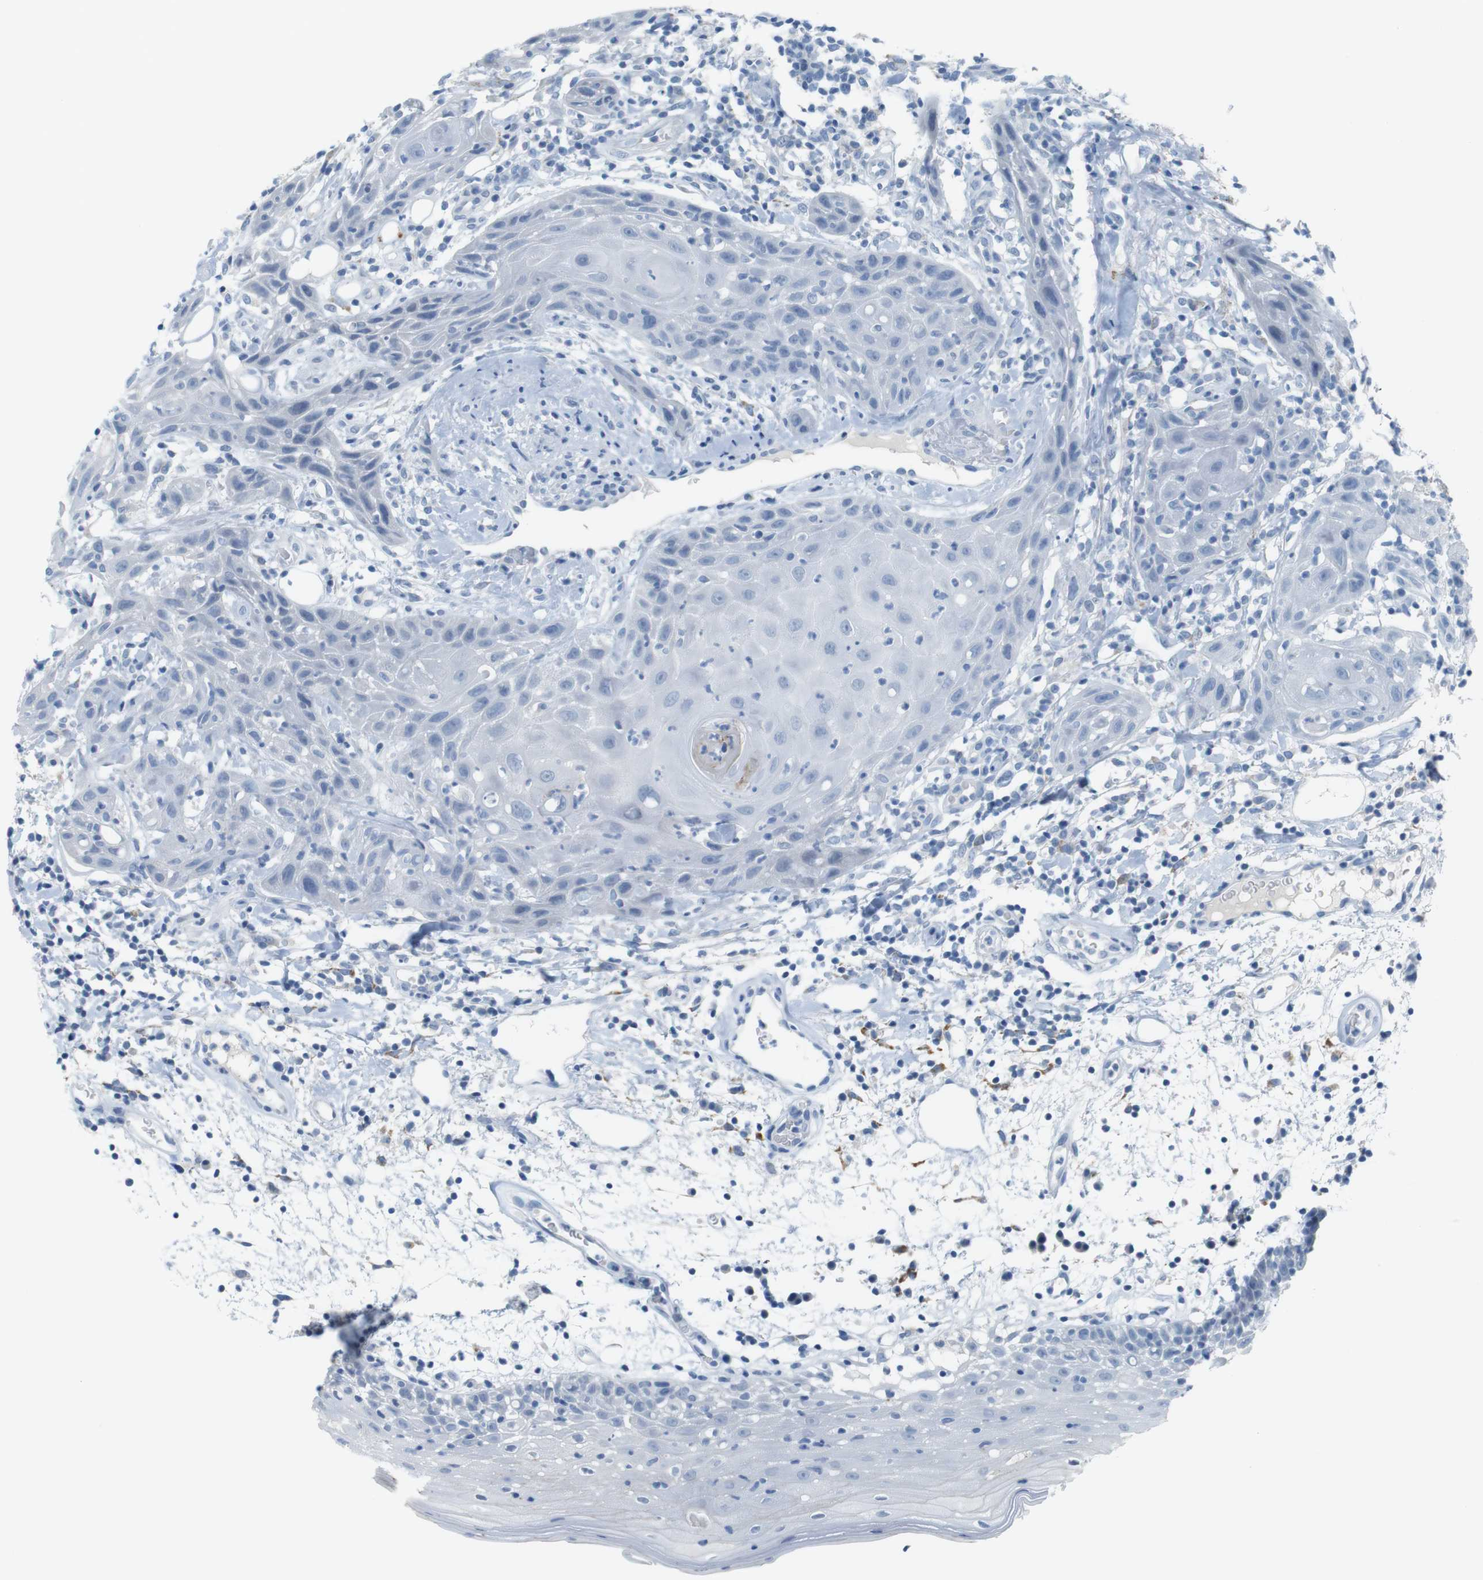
{"staining": {"intensity": "negative", "quantity": "none", "location": "none"}, "tissue": "oral mucosa", "cell_type": "Squamous epithelial cells", "image_type": "normal", "snomed": [{"axis": "morphology", "description": "Normal tissue, NOS"}, {"axis": "morphology", "description": "Squamous cell carcinoma, NOS"}, {"axis": "topography", "description": "Skeletal muscle"}, {"axis": "topography", "description": "Oral tissue"}], "caption": "IHC of unremarkable oral mucosa demonstrates no positivity in squamous epithelial cells.", "gene": "YIPF1", "patient": {"sex": "male", "age": 71}}